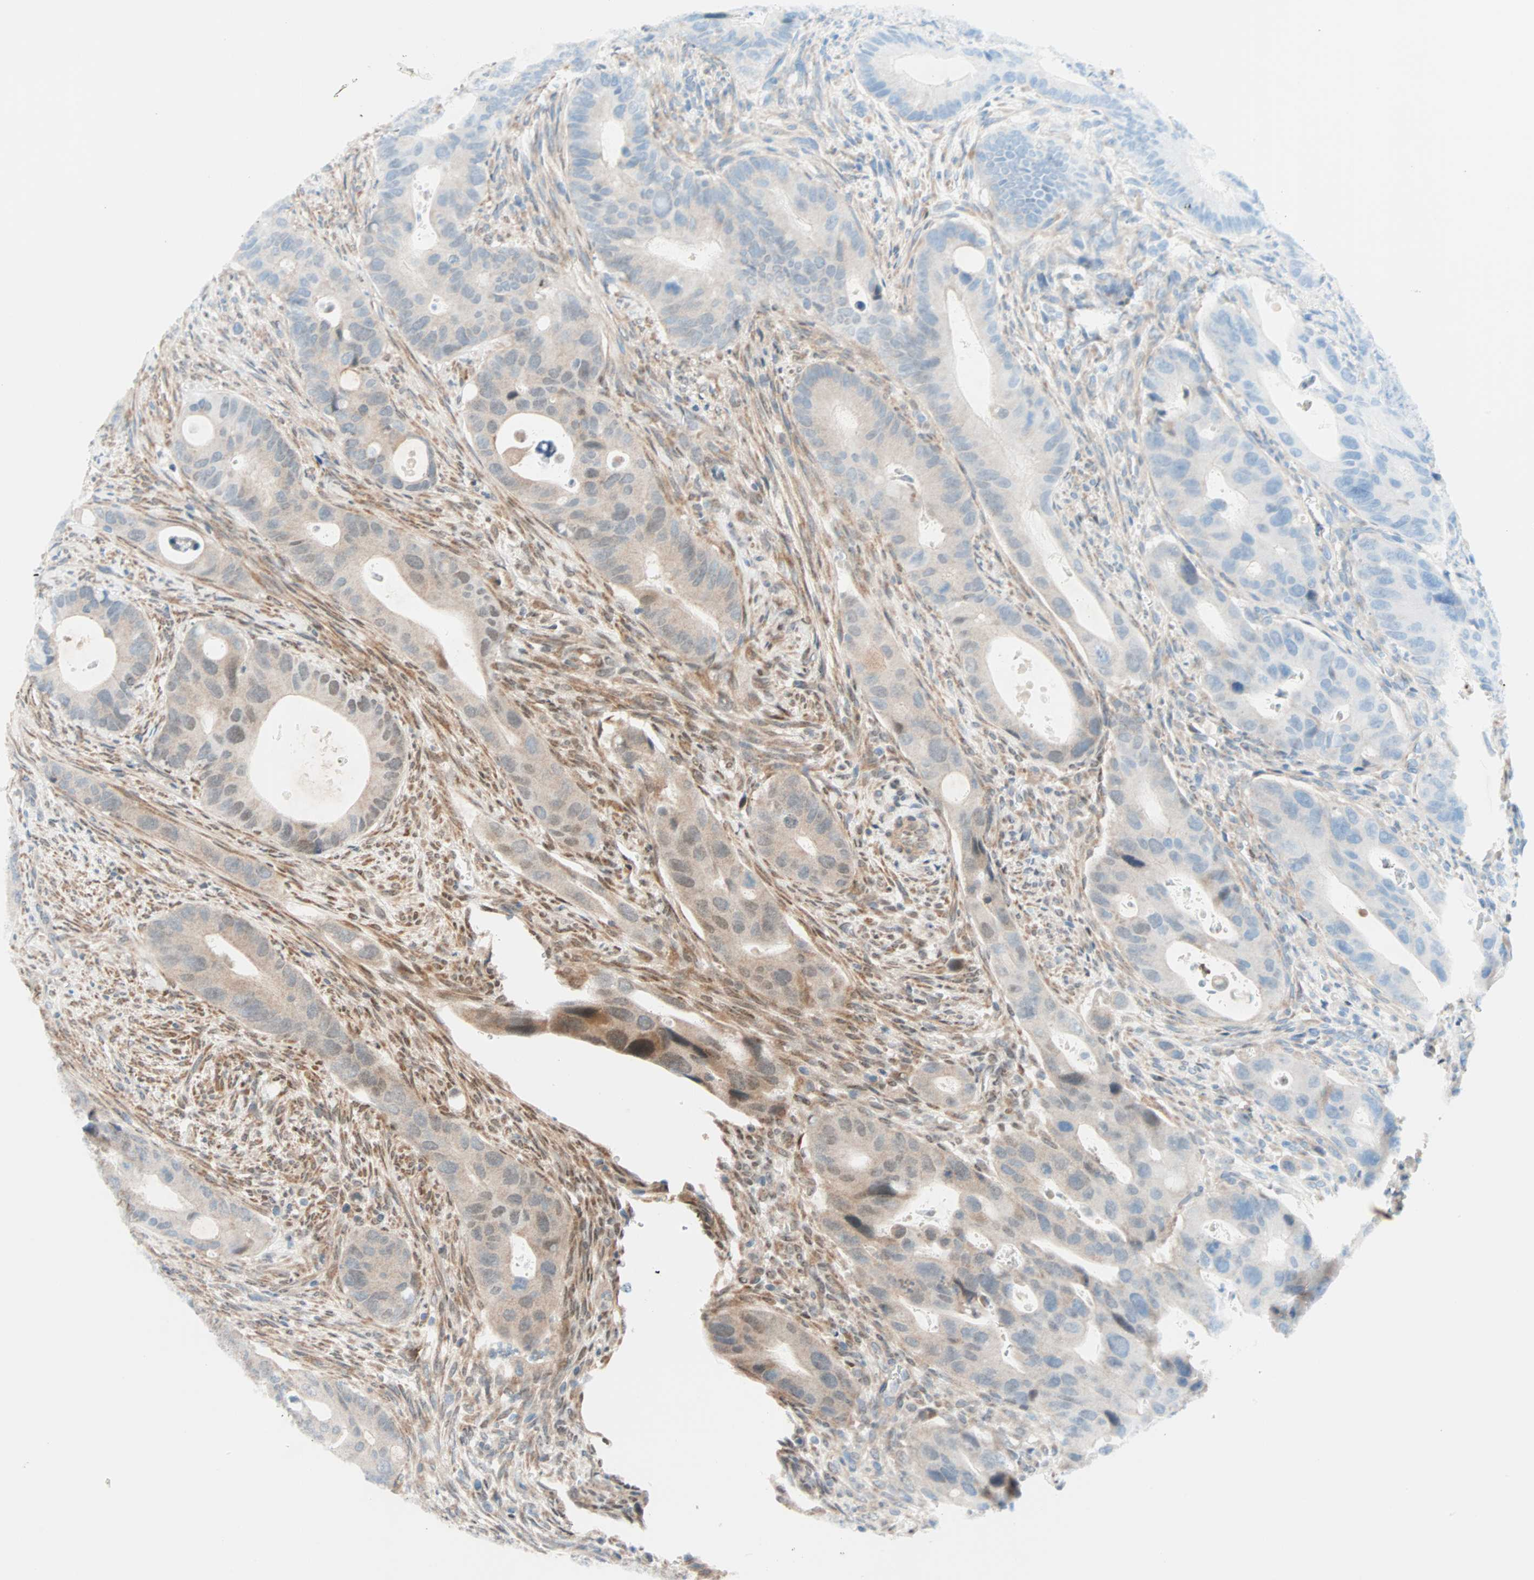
{"staining": {"intensity": "weak", "quantity": "25%-75%", "location": "cytoplasmic/membranous,nuclear"}, "tissue": "colorectal cancer", "cell_type": "Tumor cells", "image_type": "cancer", "snomed": [{"axis": "morphology", "description": "Adenocarcinoma, NOS"}, {"axis": "topography", "description": "Rectum"}], "caption": "Immunohistochemistry (IHC) photomicrograph of neoplastic tissue: human colorectal adenocarcinoma stained using IHC shows low levels of weak protein expression localized specifically in the cytoplasmic/membranous and nuclear of tumor cells, appearing as a cytoplasmic/membranous and nuclear brown color.", "gene": "HECW1", "patient": {"sex": "female", "age": 57}}